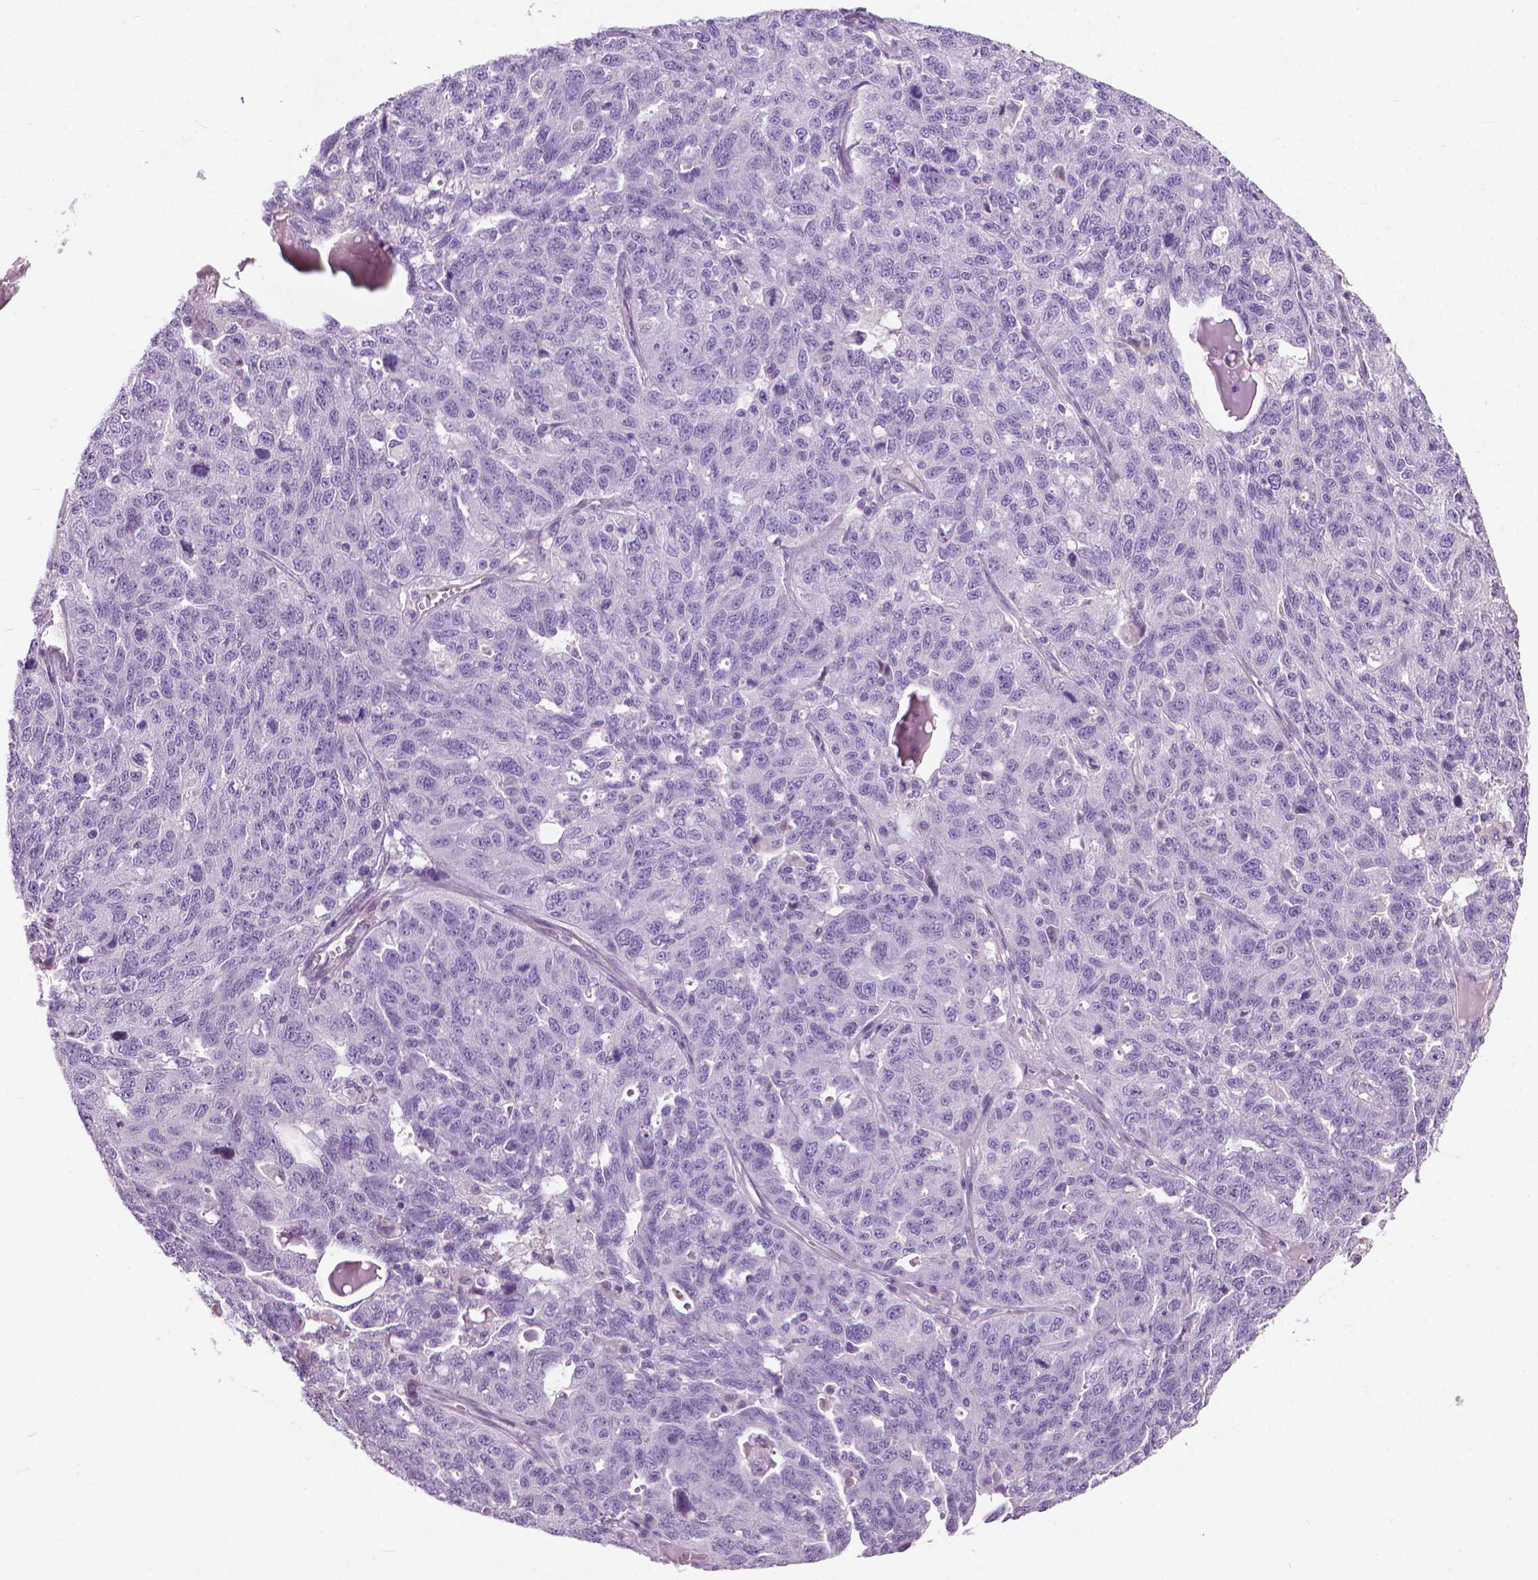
{"staining": {"intensity": "negative", "quantity": "none", "location": "none"}, "tissue": "ovarian cancer", "cell_type": "Tumor cells", "image_type": "cancer", "snomed": [{"axis": "morphology", "description": "Cystadenocarcinoma, serous, NOS"}, {"axis": "topography", "description": "Ovary"}], "caption": "The micrograph shows no staining of tumor cells in ovarian serous cystadenocarcinoma.", "gene": "KRT73", "patient": {"sex": "female", "age": 71}}